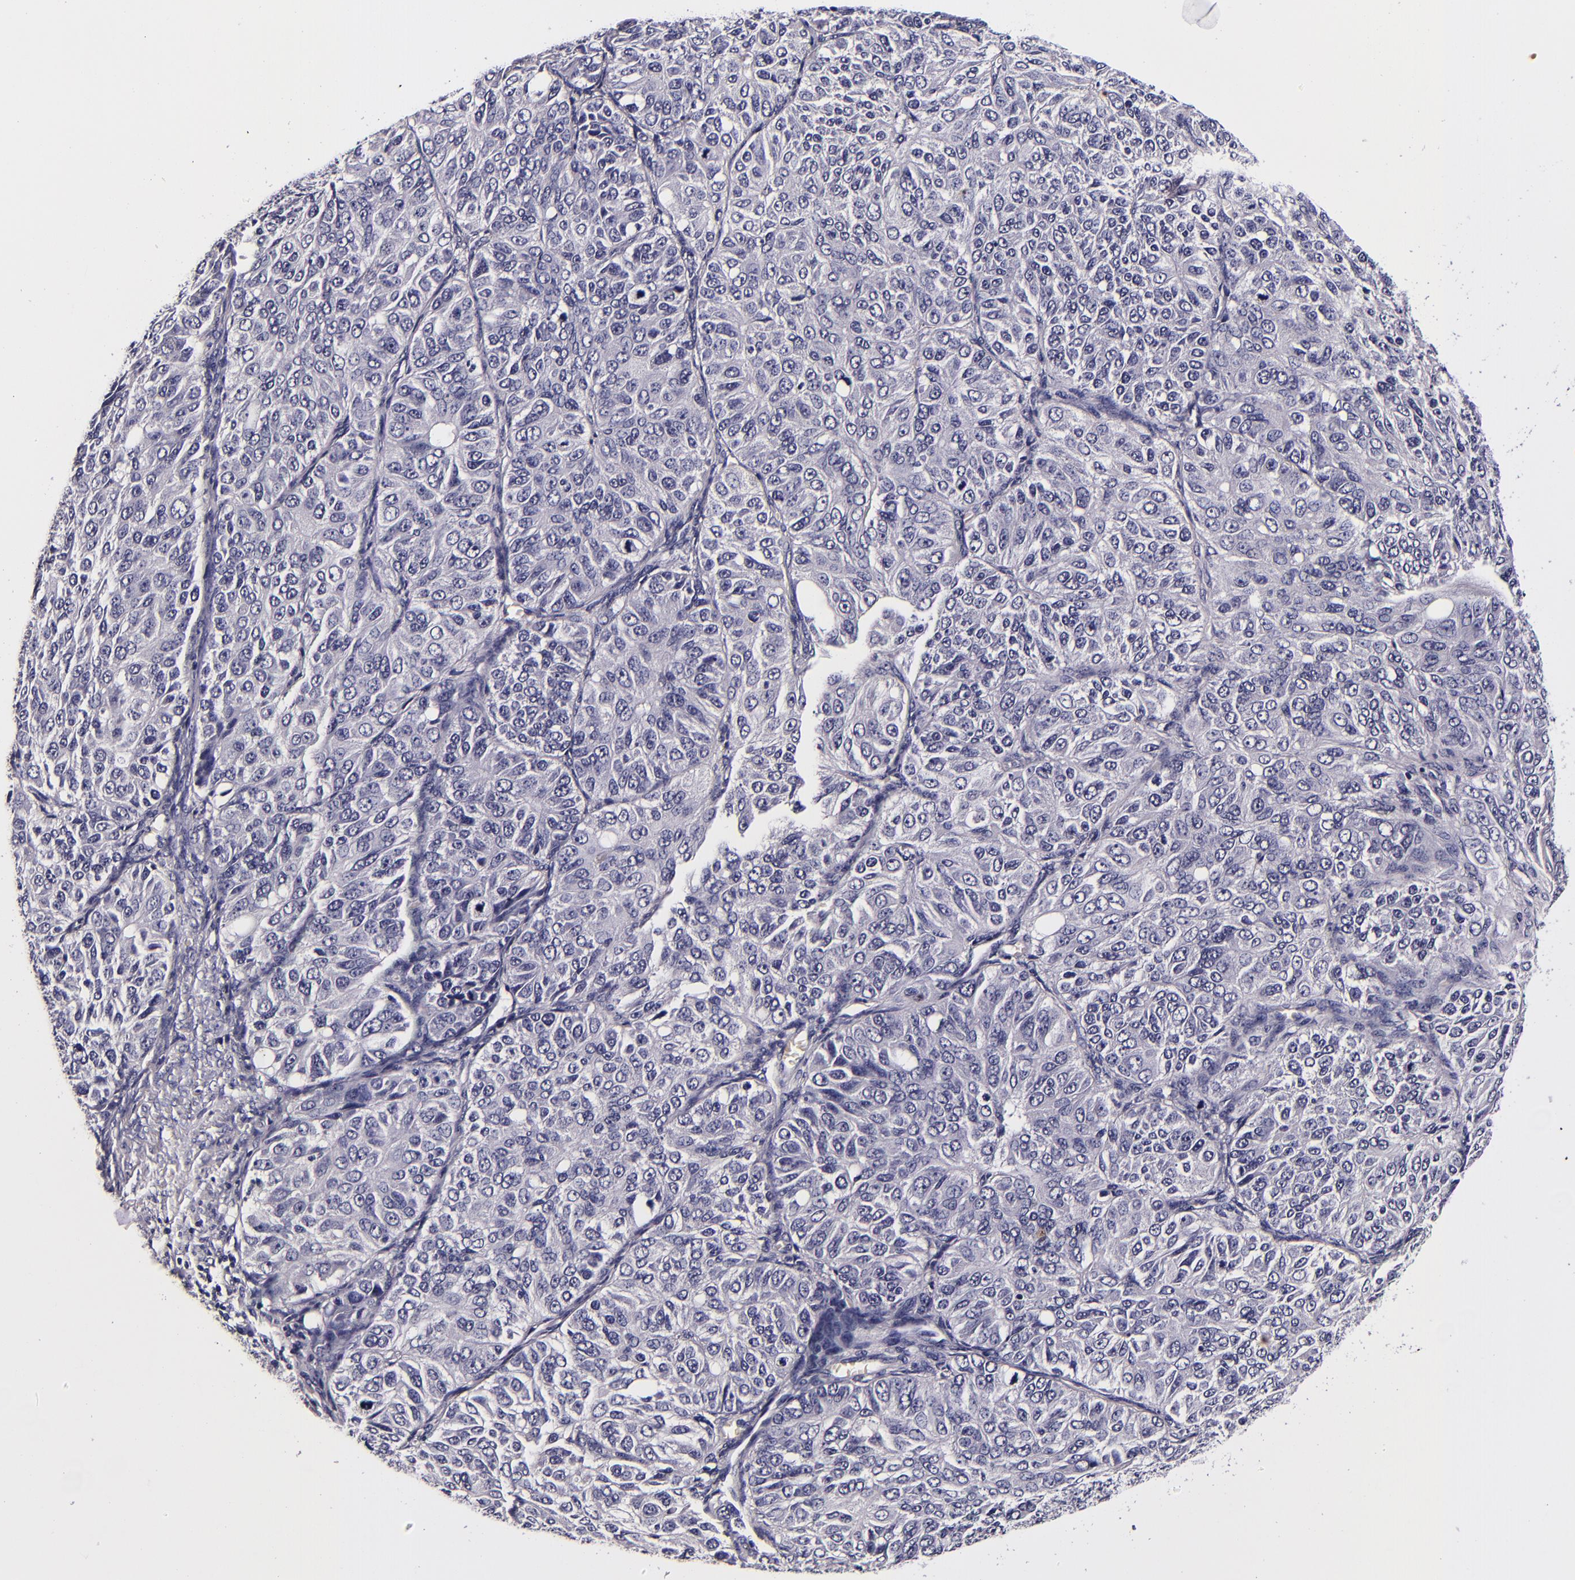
{"staining": {"intensity": "negative", "quantity": "none", "location": "none"}, "tissue": "ovarian cancer", "cell_type": "Tumor cells", "image_type": "cancer", "snomed": [{"axis": "morphology", "description": "Carcinoma, endometroid"}, {"axis": "topography", "description": "Ovary"}], "caption": "This is a image of IHC staining of endometroid carcinoma (ovarian), which shows no staining in tumor cells.", "gene": "FBN1", "patient": {"sex": "female", "age": 51}}